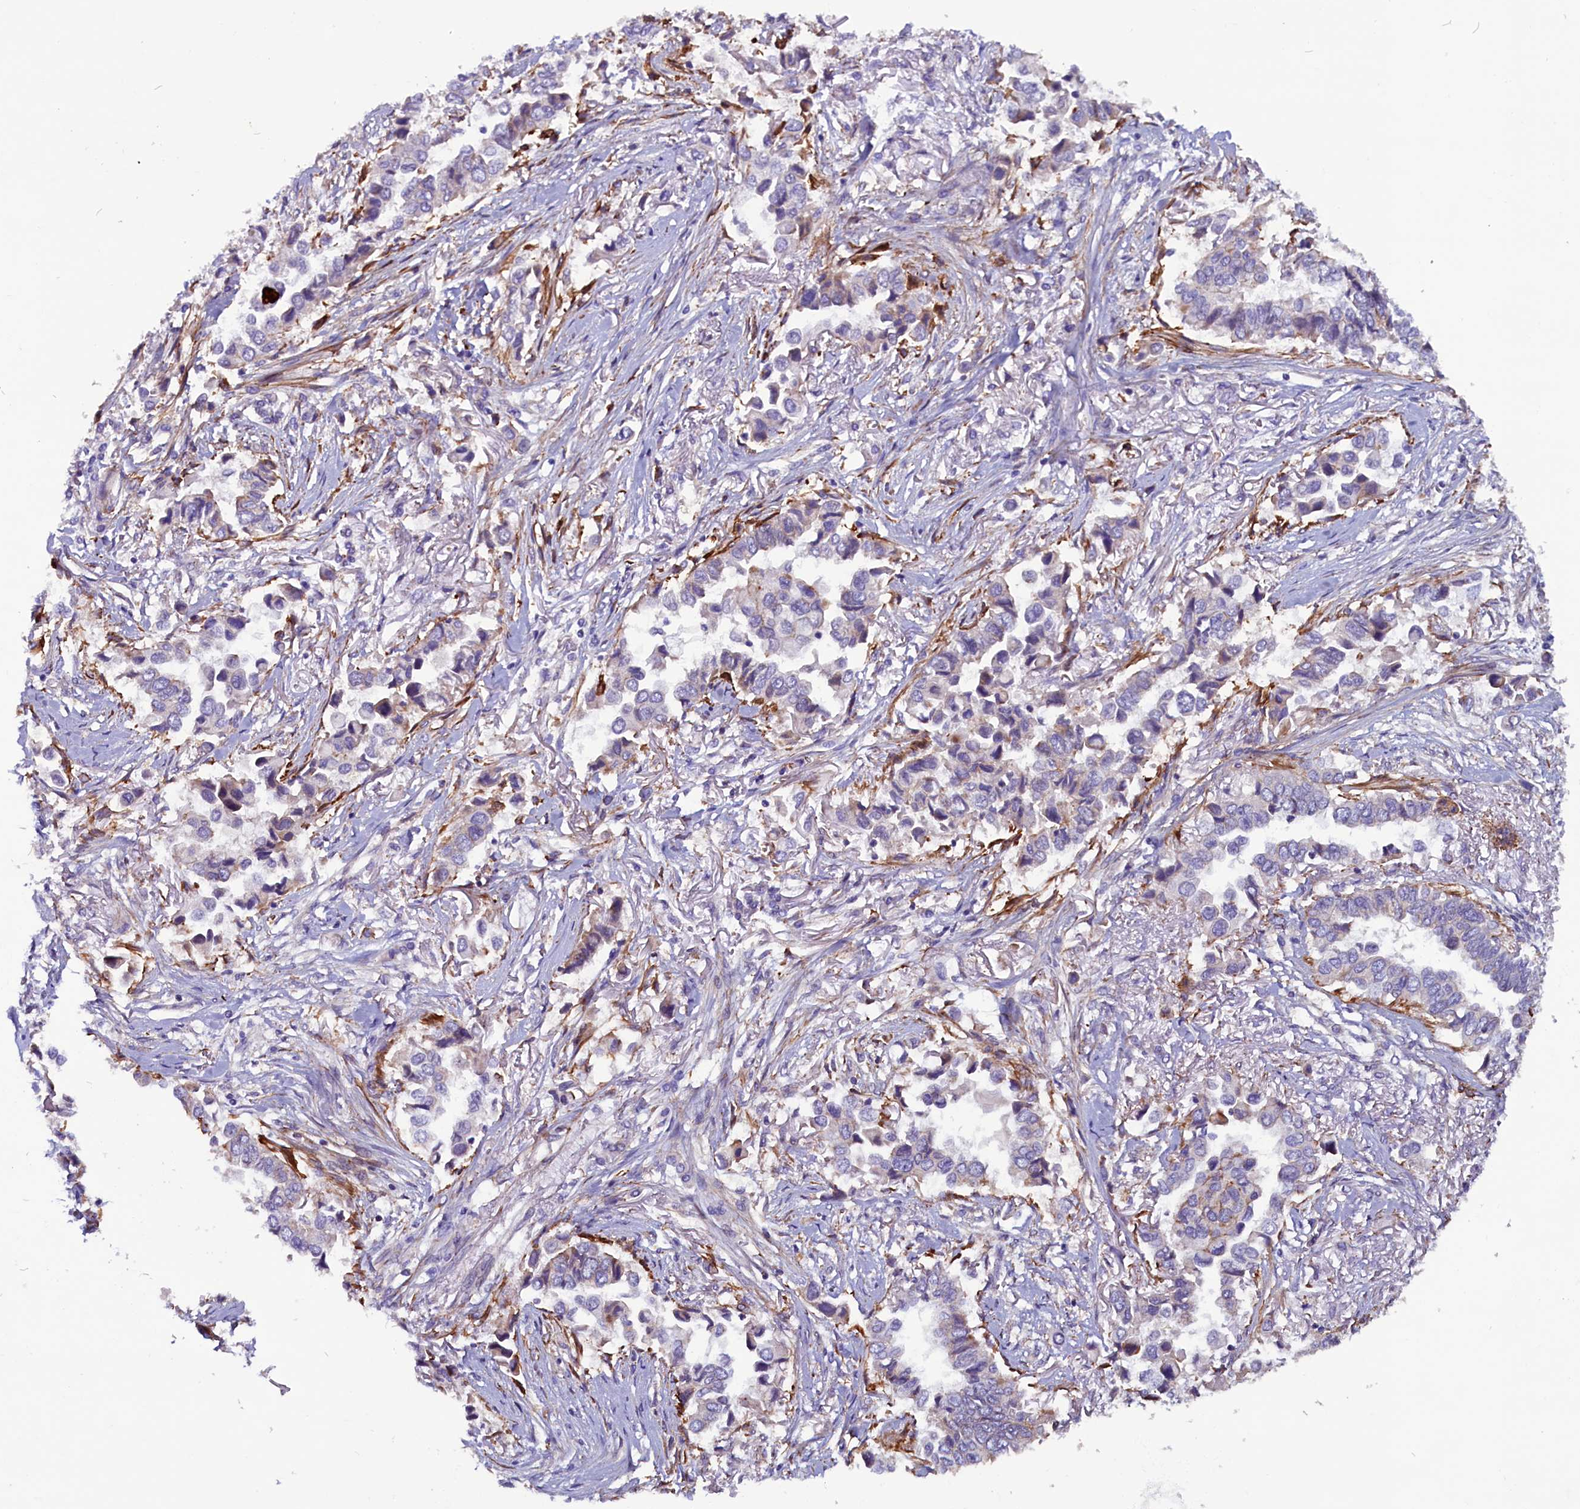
{"staining": {"intensity": "negative", "quantity": "none", "location": "none"}, "tissue": "lung cancer", "cell_type": "Tumor cells", "image_type": "cancer", "snomed": [{"axis": "morphology", "description": "Adenocarcinoma, NOS"}, {"axis": "topography", "description": "Lung"}], "caption": "This is a image of immunohistochemistry staining of lung cancer, which shows no staining in tumor cells.", "gene": "ZNF749", "patient": {"sex": "female", "age": 76}}